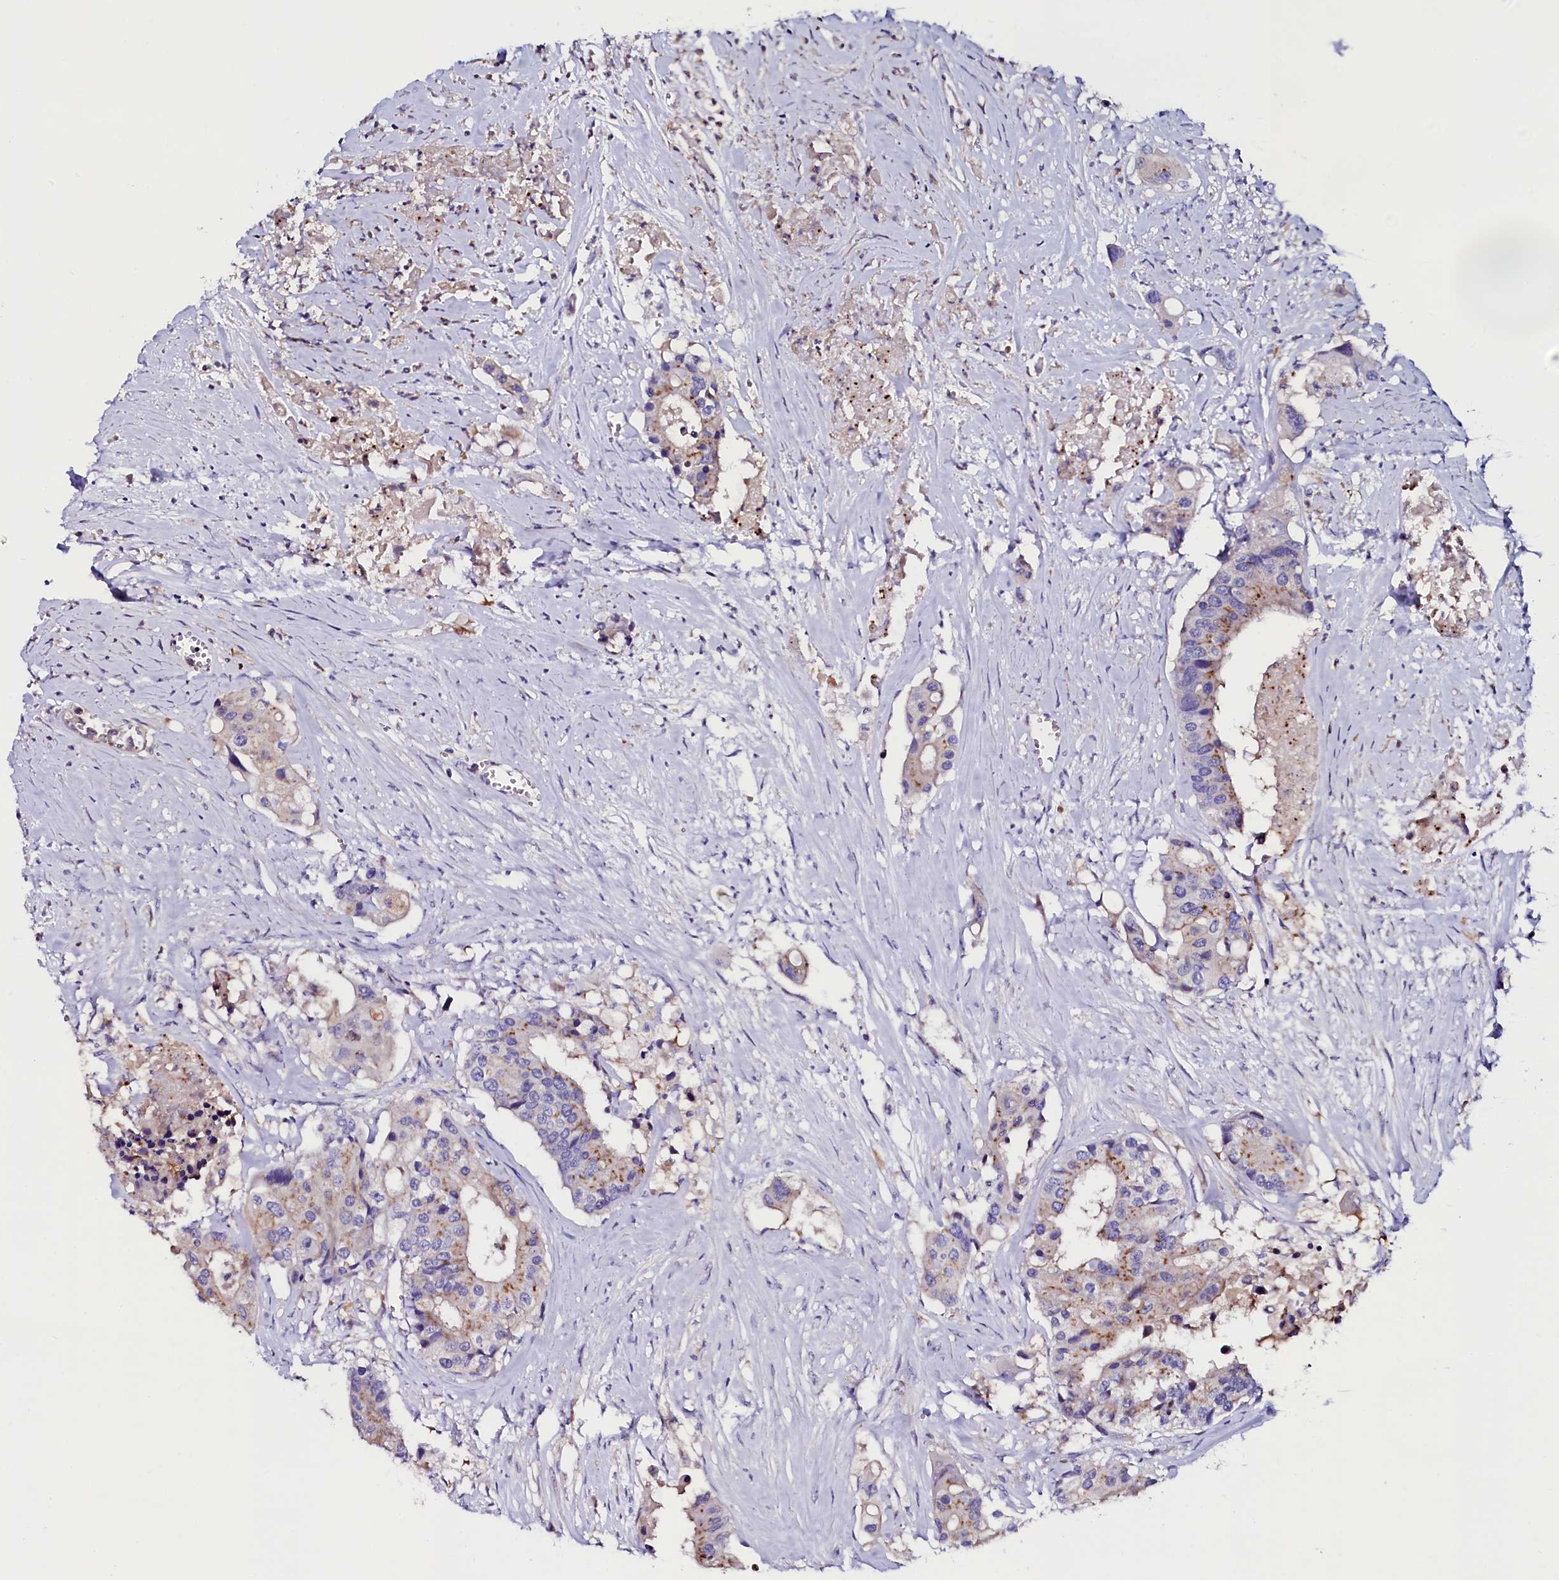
{"staining": {"intensity": "moderate", "quantity": "25%-75%", "location": "cytoplasmic/membranous"}, "tissue": "colorectal cancer", "cell_type": "Tumor cells", "image_type": "cancer", "snomed": [{"axis": "morphology", "description": "Adenocarcinoma, NOS"}, {"axis": "topography", "description": "Colon"}], "caption": "Human colorectal cancer (adenocarcinoma) stained with a protein marker shows moderate staining in tumor cells.", "gene": "OTOL1", "patient": {"sex": "male", "age": 77}}